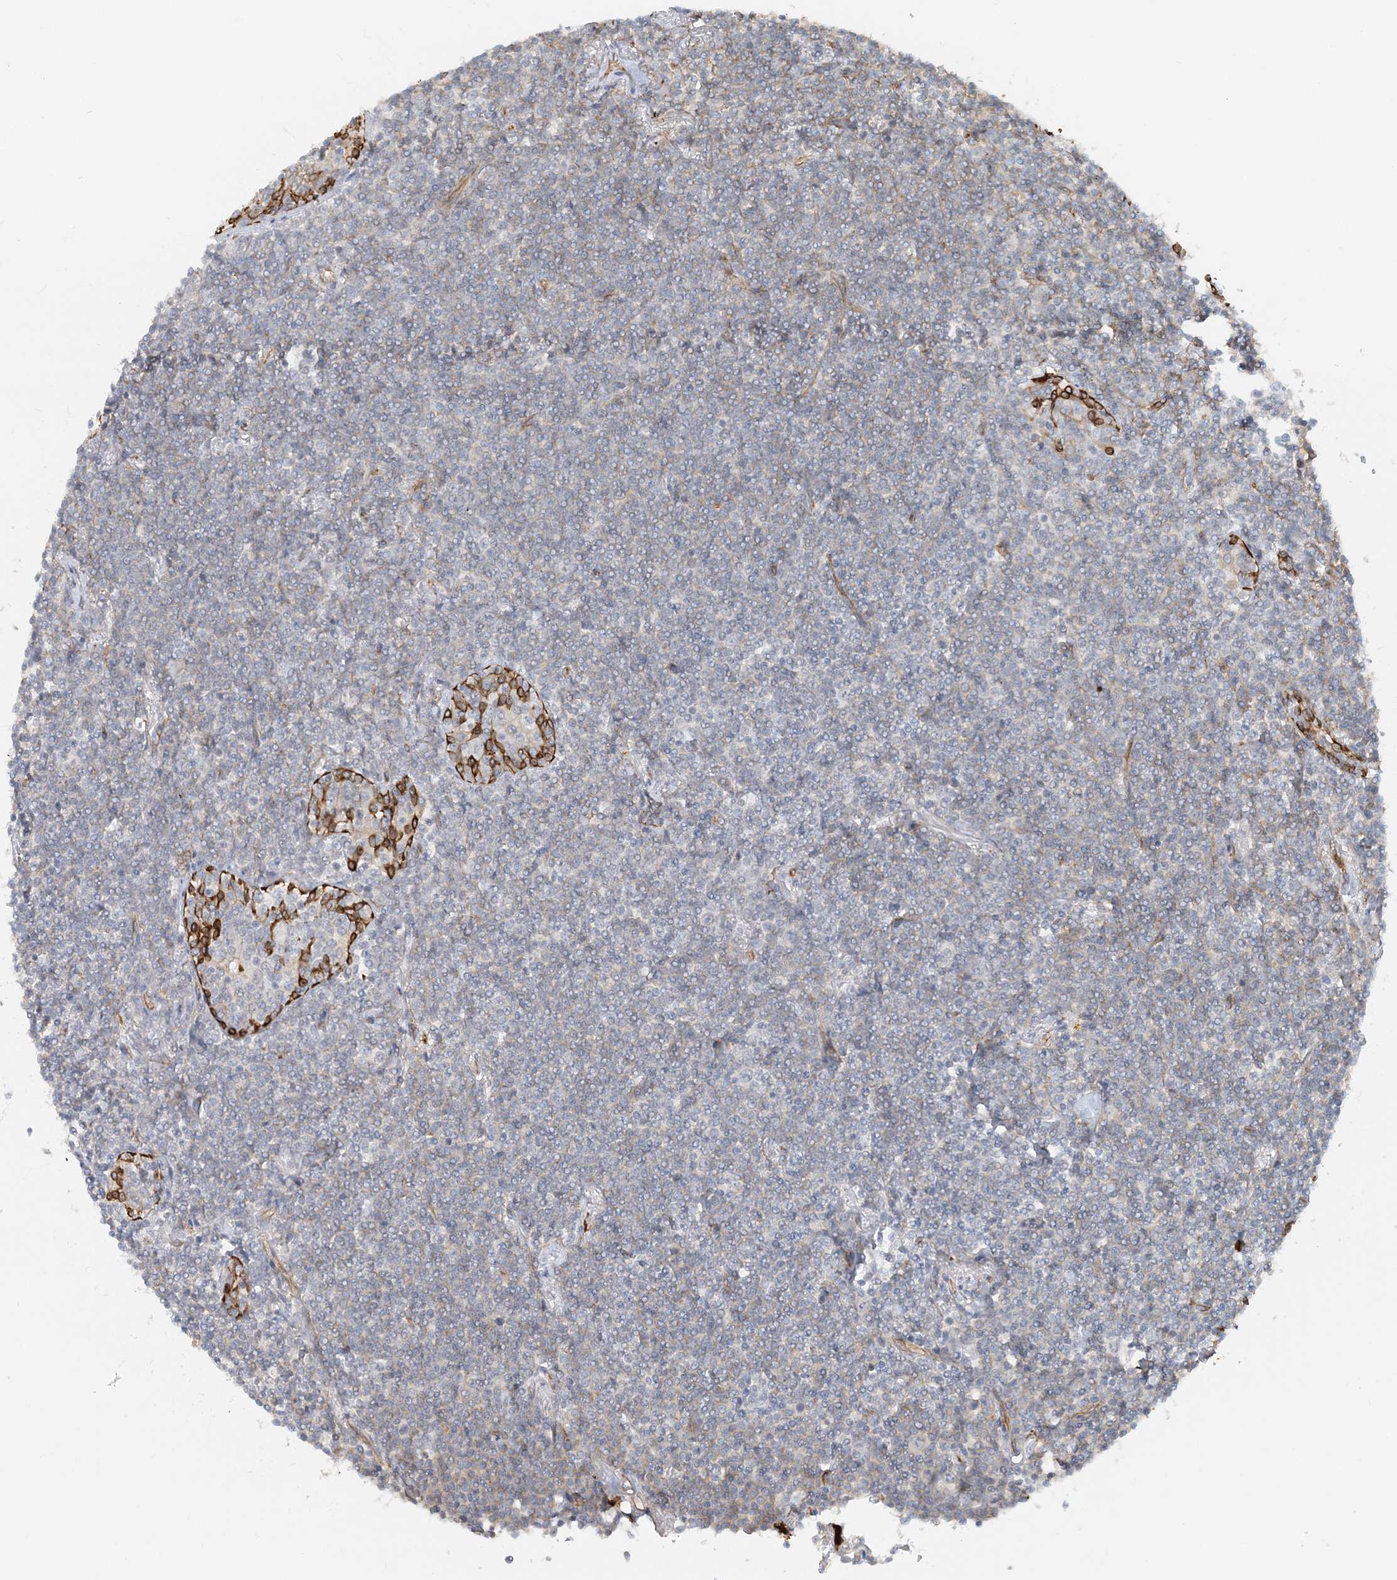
{"staining": {"intensity": "negative", "quantity": "none", "location": "none"}, "tissue": "lymphoma", "cell_type": "Tumor cells", "image_type": "cancer", "snomed": [{"axis": "morphology", "description": "Malignant lymphoma, non-Hodgkin's type, Low grade"}, {"axis": "topography", "description": "Lung"}], "caption": "DAB (3,3'-diaminobenzidine) immunohistochemical staining of human low-grade malignant lymphoma, non-Hodgkin's type demonstrates no significant positivity in tumor cells.", "gene": "DNAH1", "patient": {"sex": "female", "age": 71}}